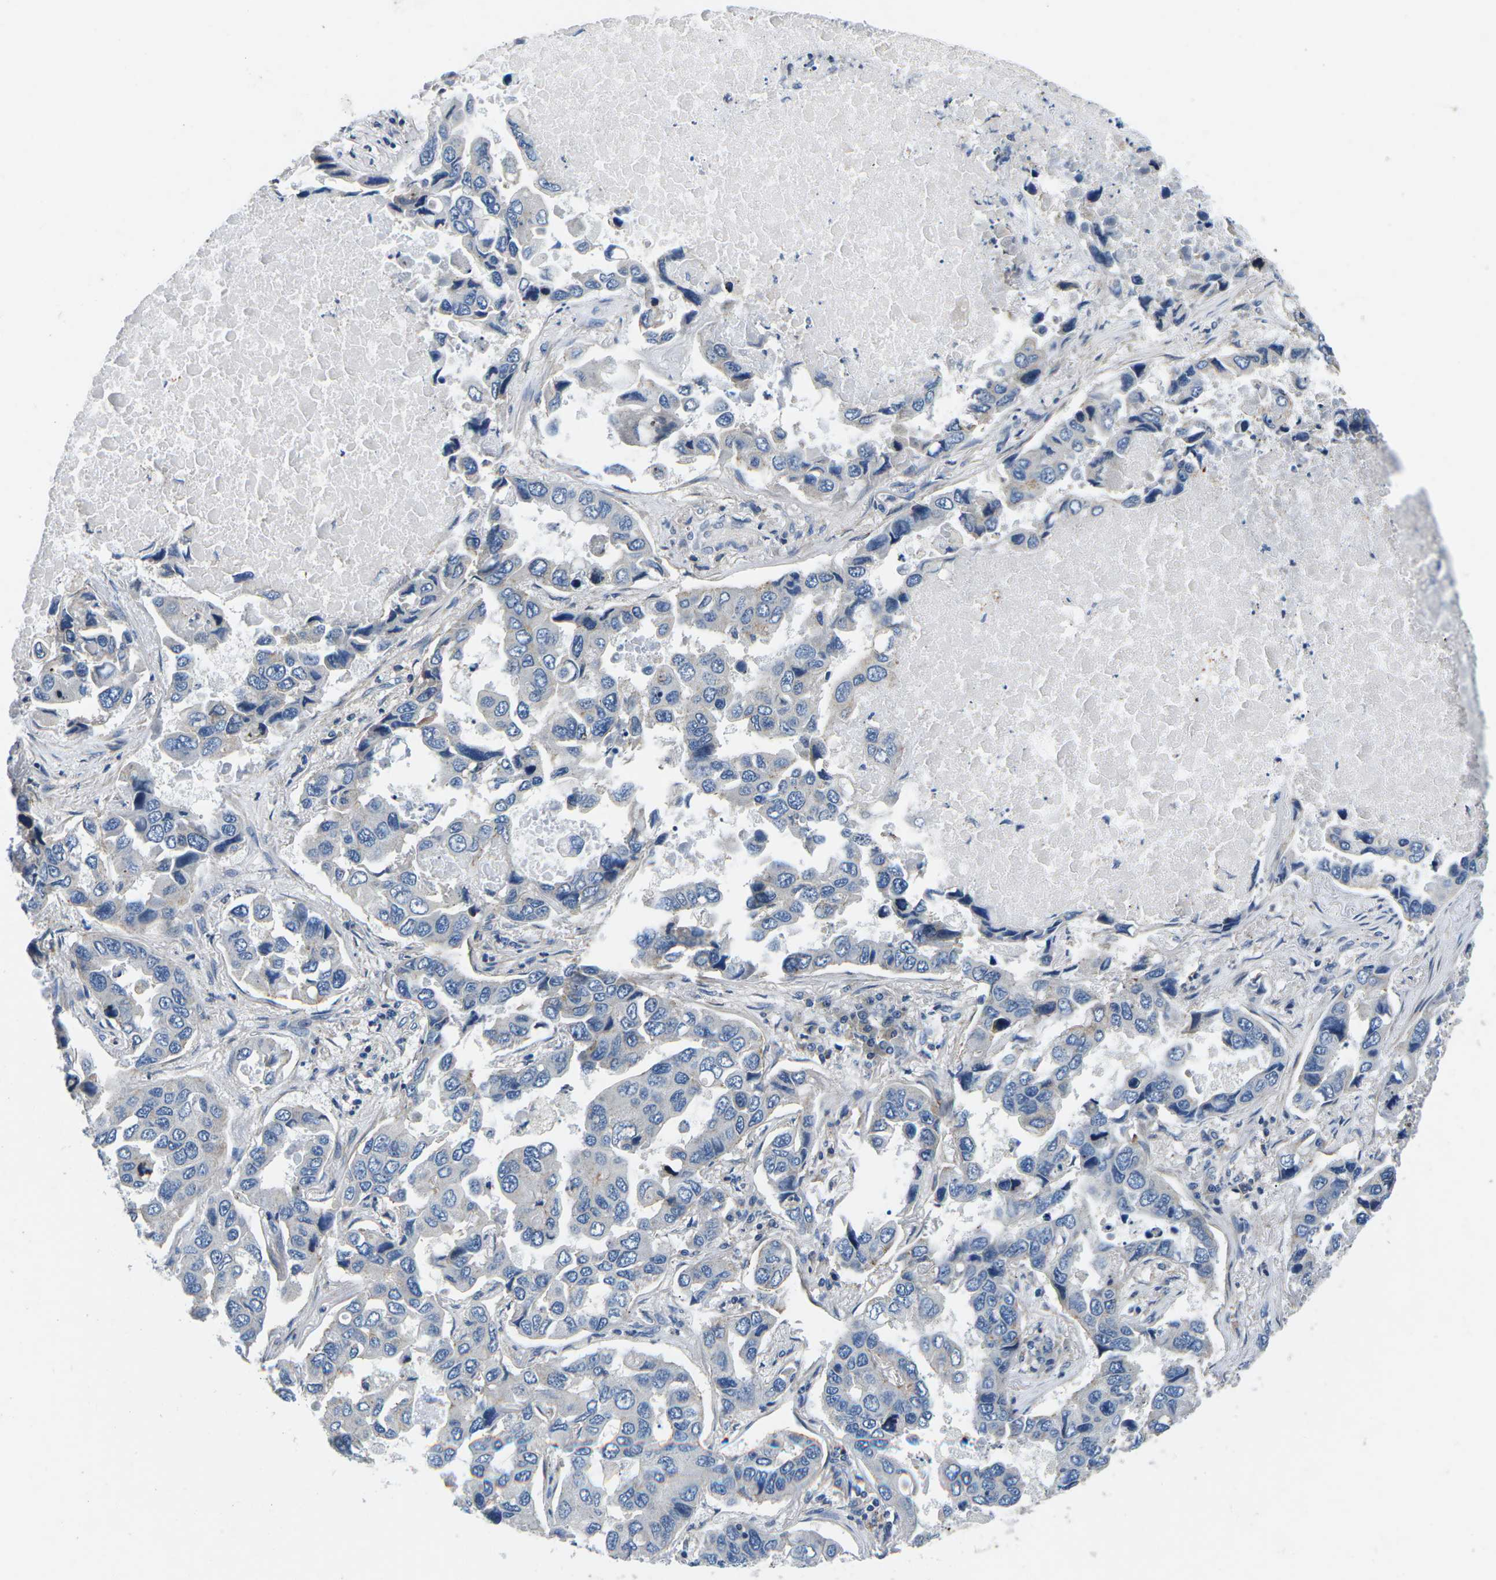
{"staining": {"intensity": "negative", "quantity": "none", "location": "none"}, "tissue": "lung cancer", "cell_type": "Tumor cells", "image_type": "cancer", "snomed": [{"axis": "morphology", "description": "Adenocarcinoma, NOS"}, {"axis": "topography", "description": "Lung"}], "caption": "This is a histopathology image of immunohistochemistry (IHC) staining of adenocarcinoma (lung), which shows no expression in tumor cells.", "gene": "PDCD6IP", "patient": {"sex": "male", "age": 64}}